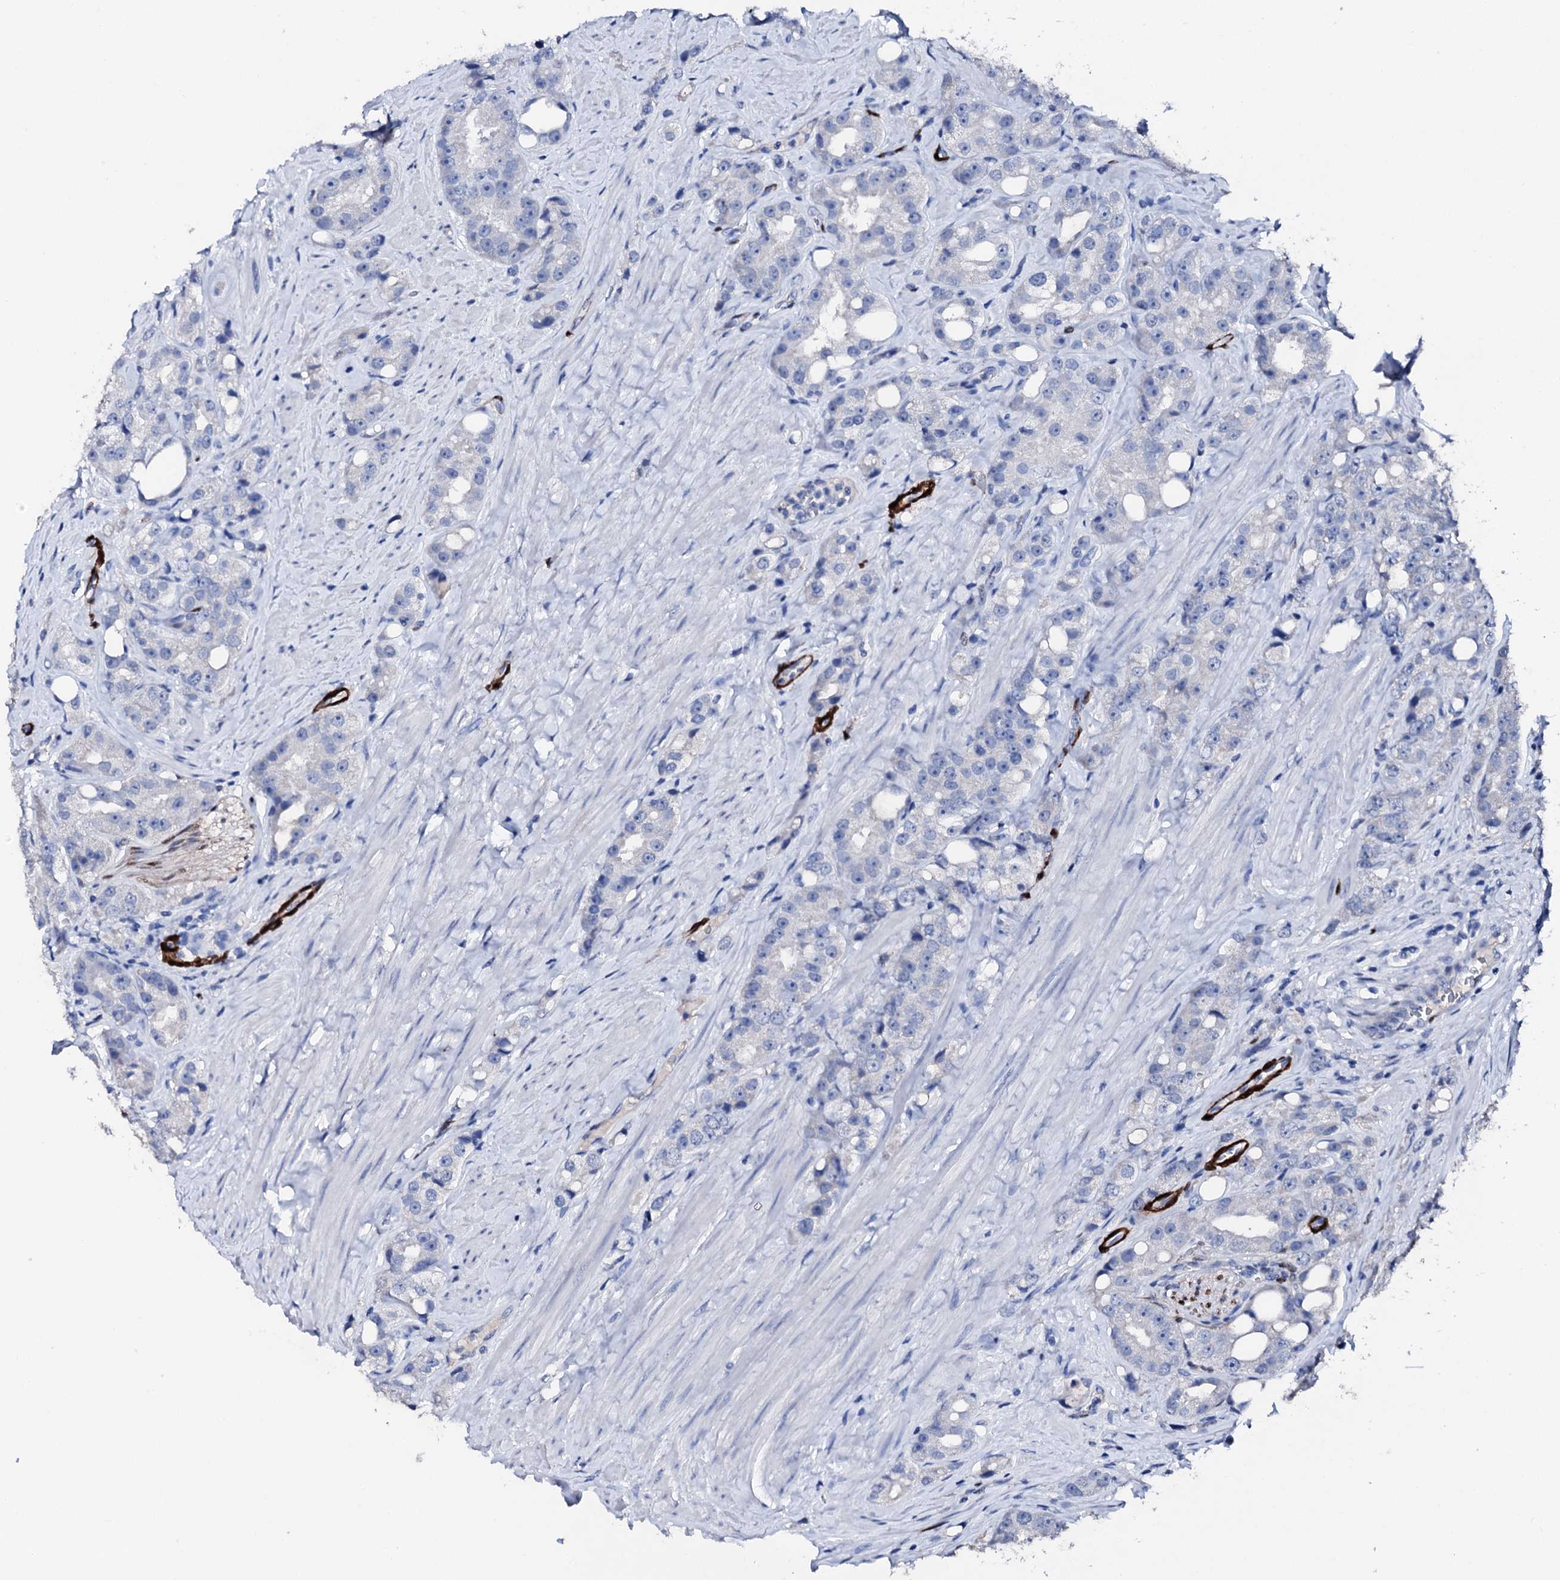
{"staining": {"intensity": "negative", "quantity": "none", "location": "none"}, "tissue": "prostate cancer", "cell_type": "Tumor cells", "image_type": "cancer", "snomed": [{"axis": "morphology", "description": "Adenocarcinoma, NOS"}, {"axis": "topography", "description": "Prostate"}], "caption": "Histopathology image shows no significant protein positivity in tumor cells of prostate cancer.", "gene": "NRIP2", "patient": {"sex": "male", "age": 79}}